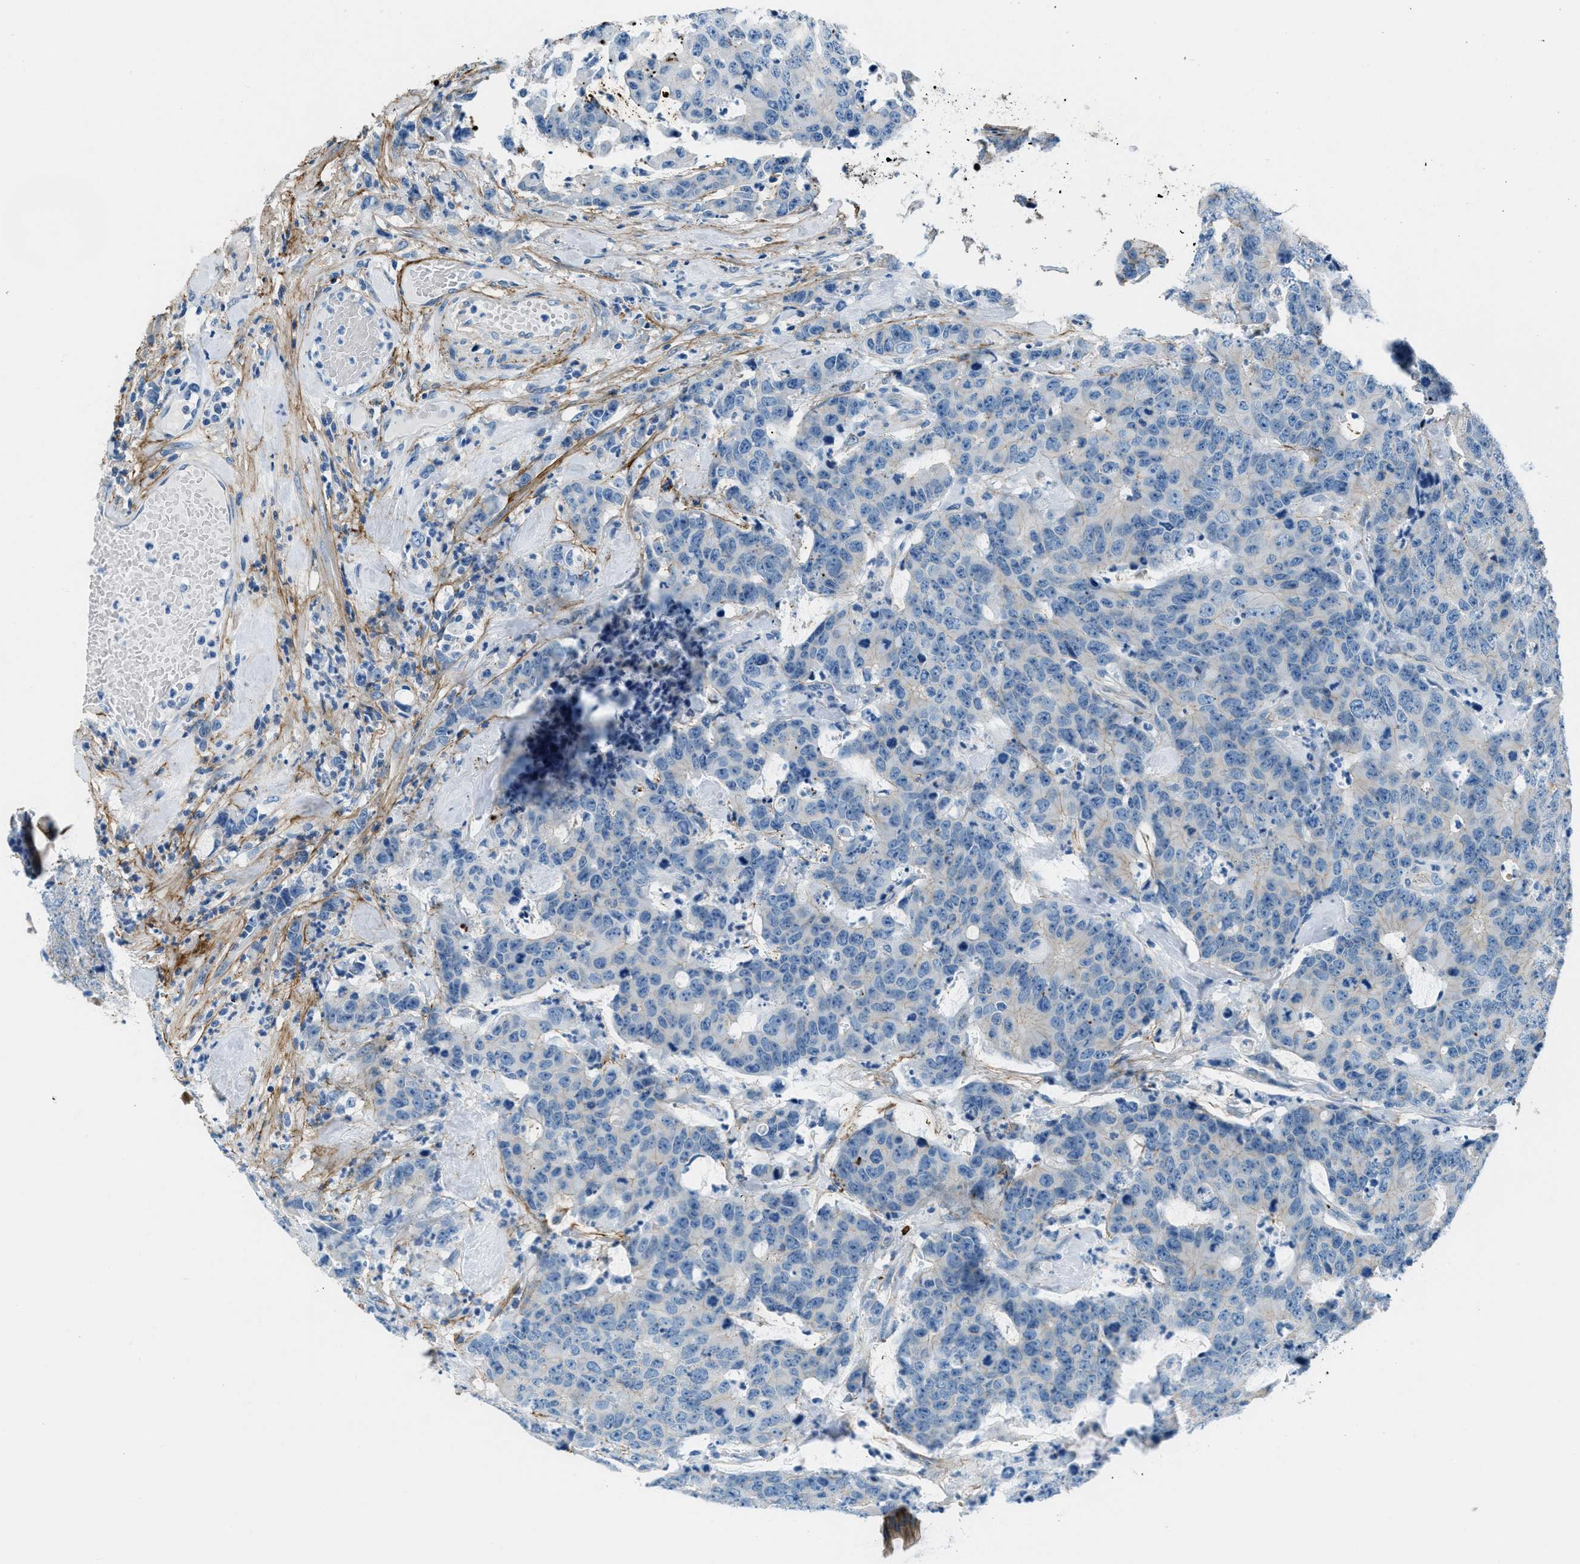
{"staining": {"intensity": "negative", "quantity": "none", "location": "none"}, "tissue": "colorectal cancer", "cell_type": "Tumor cells", "image_type": "cancer", "snomed": [{"axis": "morphology", "description": "Adenocarcinoma, NOS"}, {"axis": "topography", "description": "Colon"}], "caption": "A photomicrograph of human colorectal cancer (adenocarcinoma) is negative for staining in tumor cells. (DAB IHC, high magnification).", "gene": "FBN1", "patient": {"sex": "female", "age": 86}}